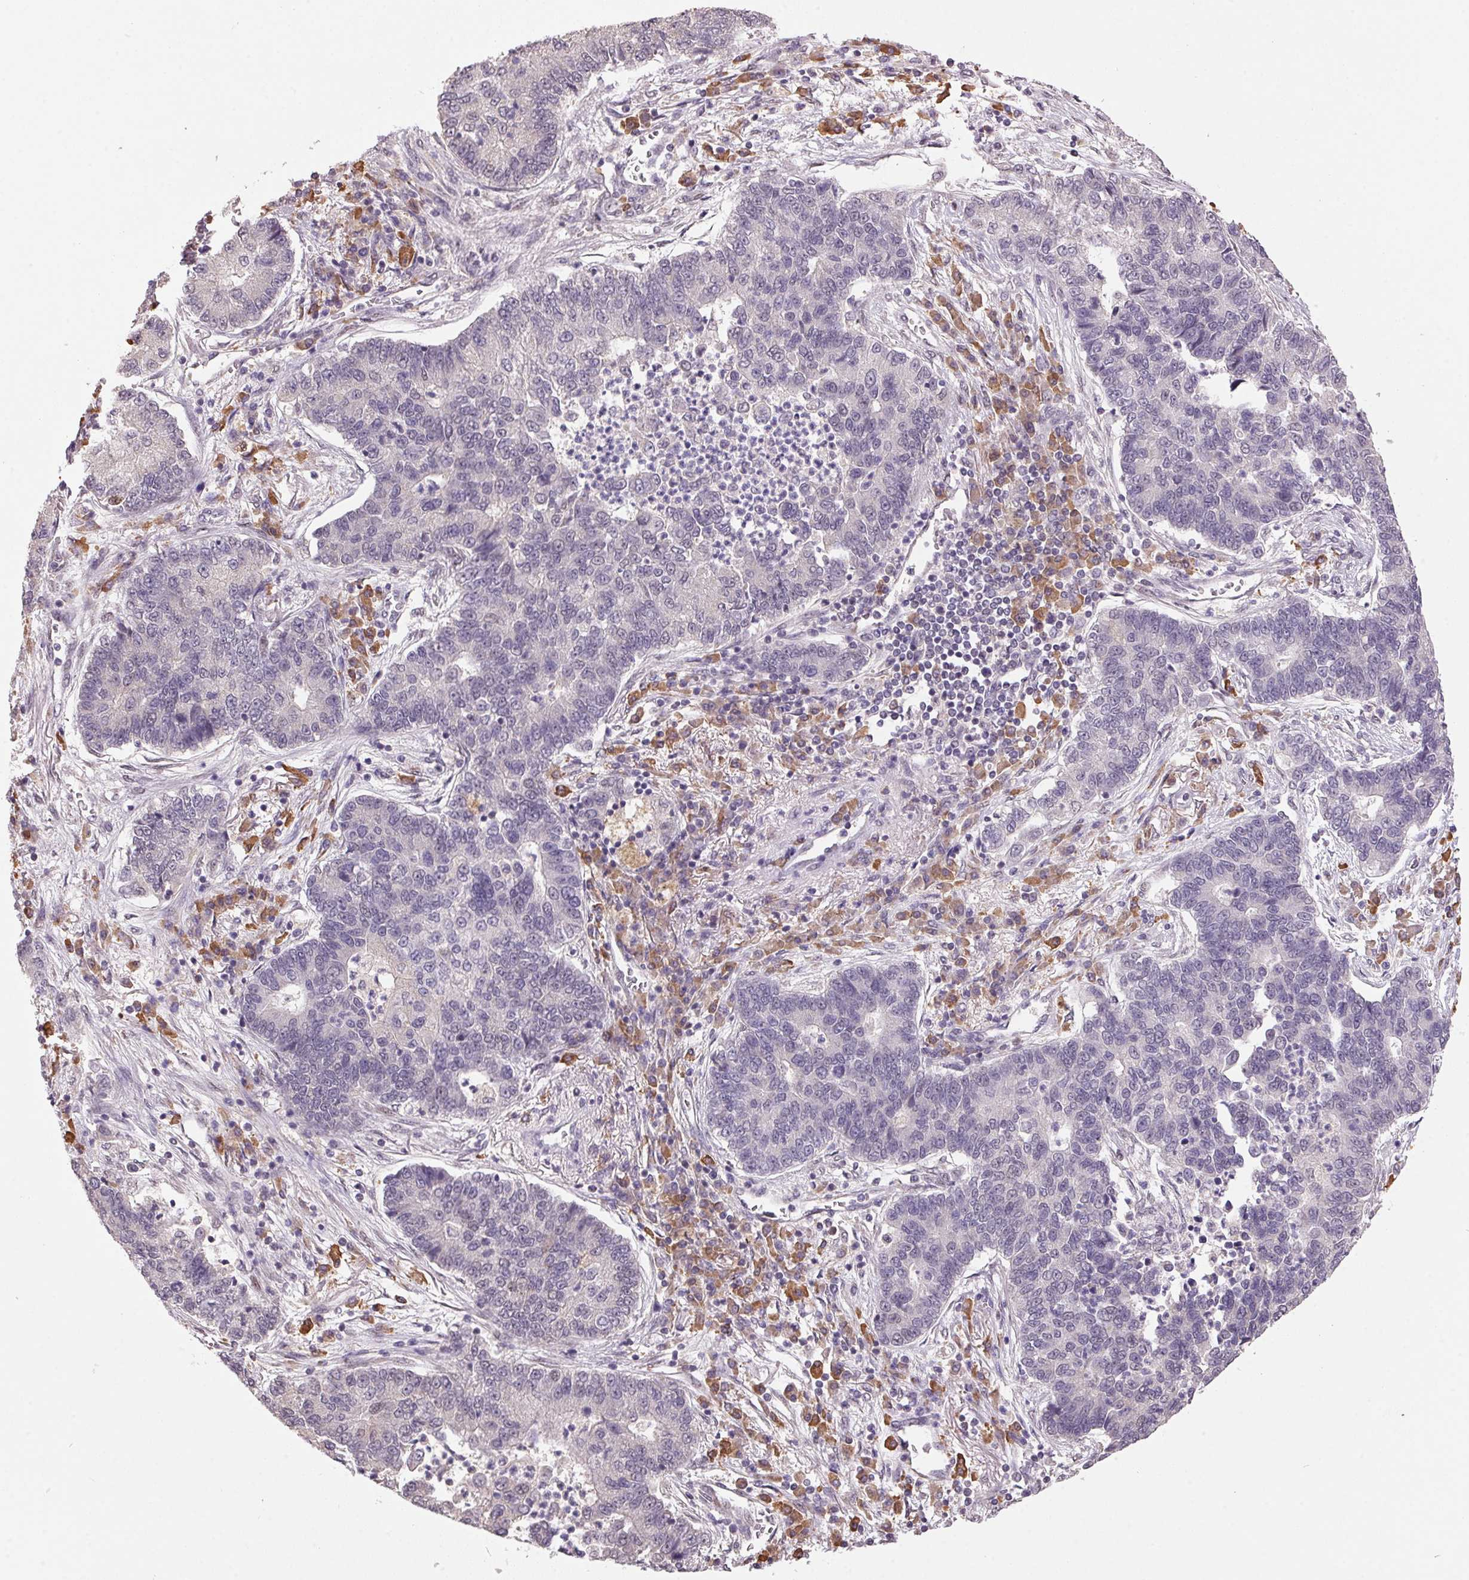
{"staining": {"intensity": "negative", "quantity": "none", "location": "none"}, "tissue": "lung cancer", "cell_type": "Tumor cells", "image_type": "cancer", "snomed": [{"axis": "morphology", "description": "Adenocarcinoma, NOS"}, {"axis": "topography", "description": "Lung"}], "caption": "Tumor cells show no significant positivity in lung cancer (adenocarcinoma).", "gene": "ZBTB4", "patient": {"sex": "female", "age": 57}}